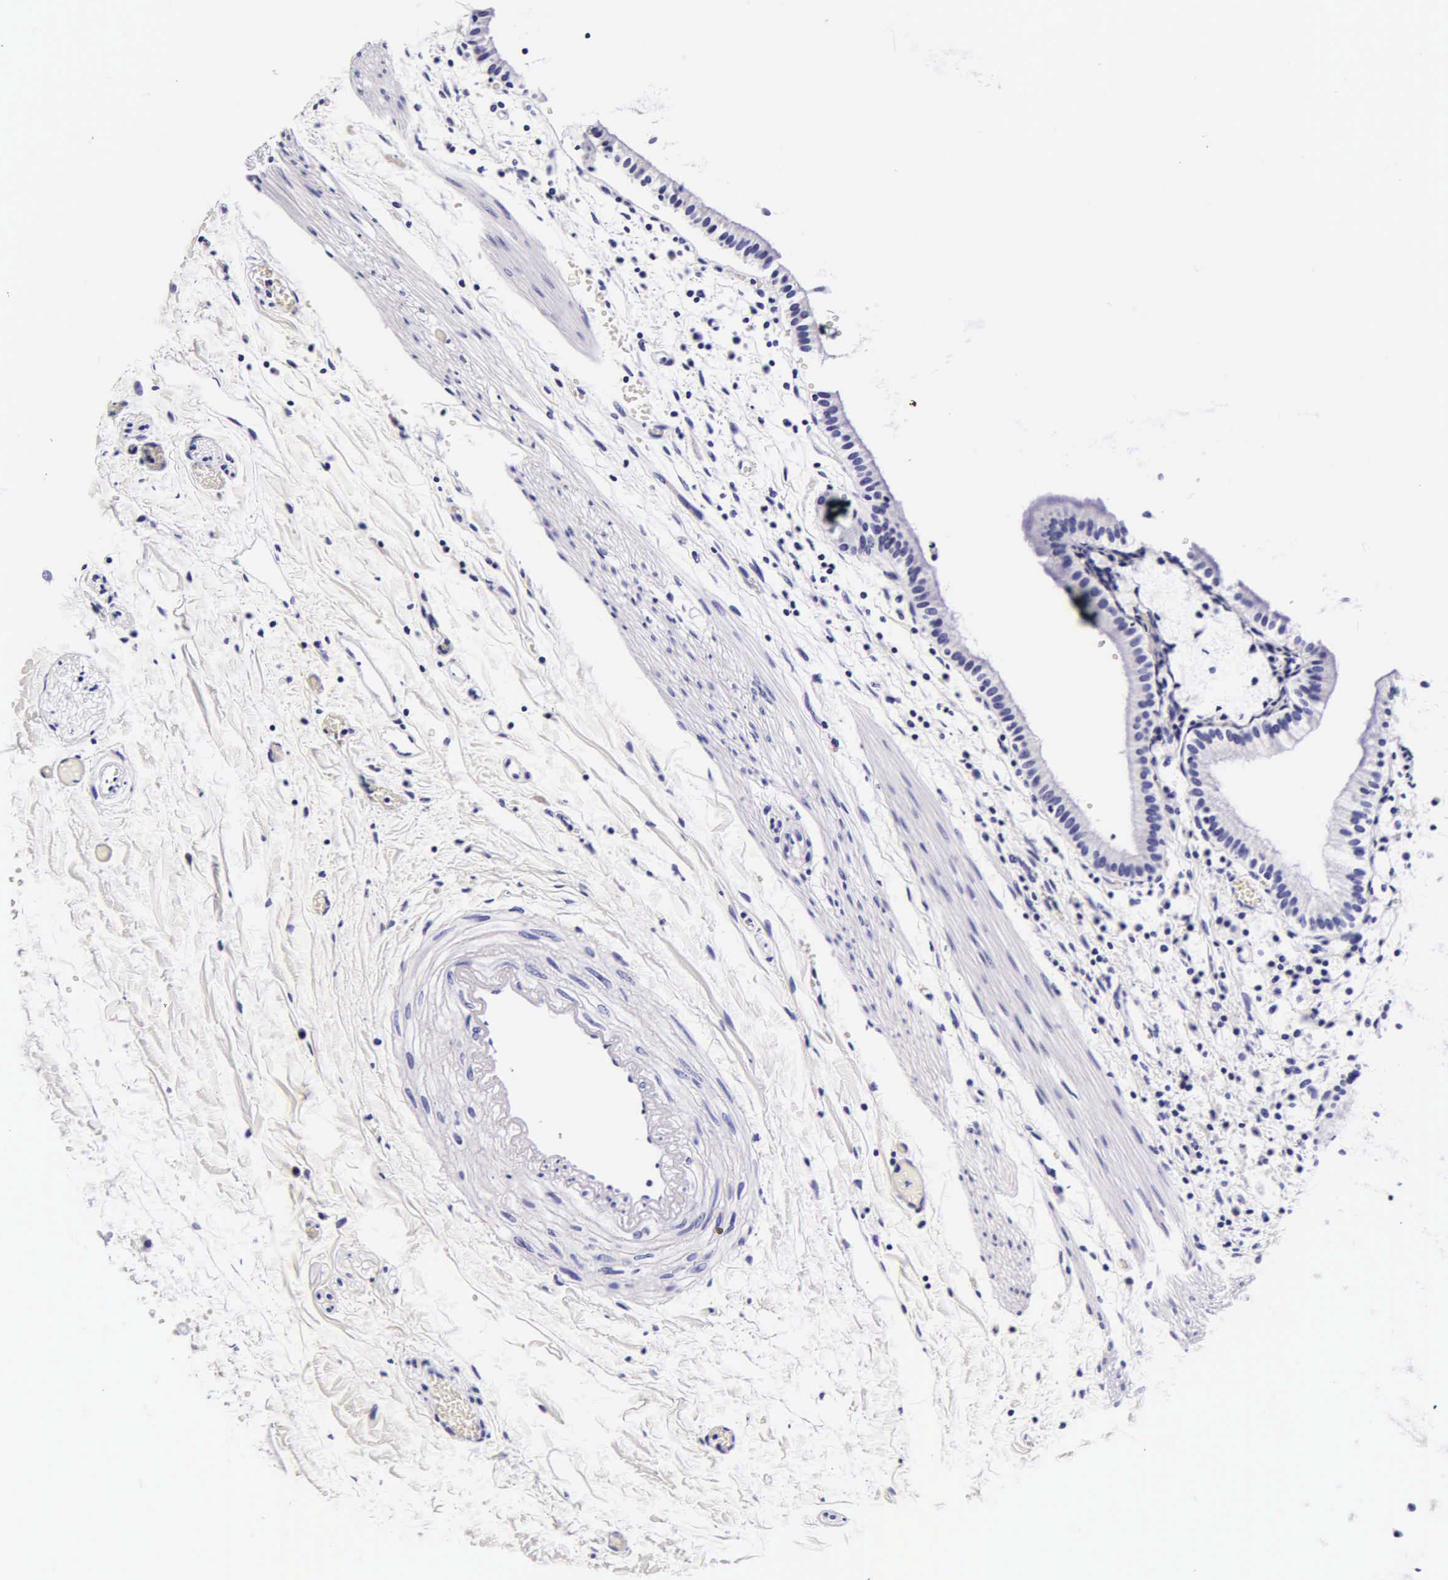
{"staining": {"intensity": "negative", "quantity": "none", "location": "none"}, "tissue": "gallbladder", "cell_type": "Glandular cells", "image_type": "normal", "snomed": [{"axis": "morphology", "description": "Normal tissue, NOS"}, {"axis": "topography", "description": "Gallbladder"}], "caption": "Immunohistochemistry image of normal human gallbladder stained for a protein (brown), which exhibits no staining in glandular cells. The staining was performed using DAB (3,3'-diaminobenzidine) to visualize the protein expression in brown, while the nuclei were stained in blue with hematoxylin (Magnification: 20x).", "gene": "DGCR2", "patient": {"sex": "female", "age": 48}}